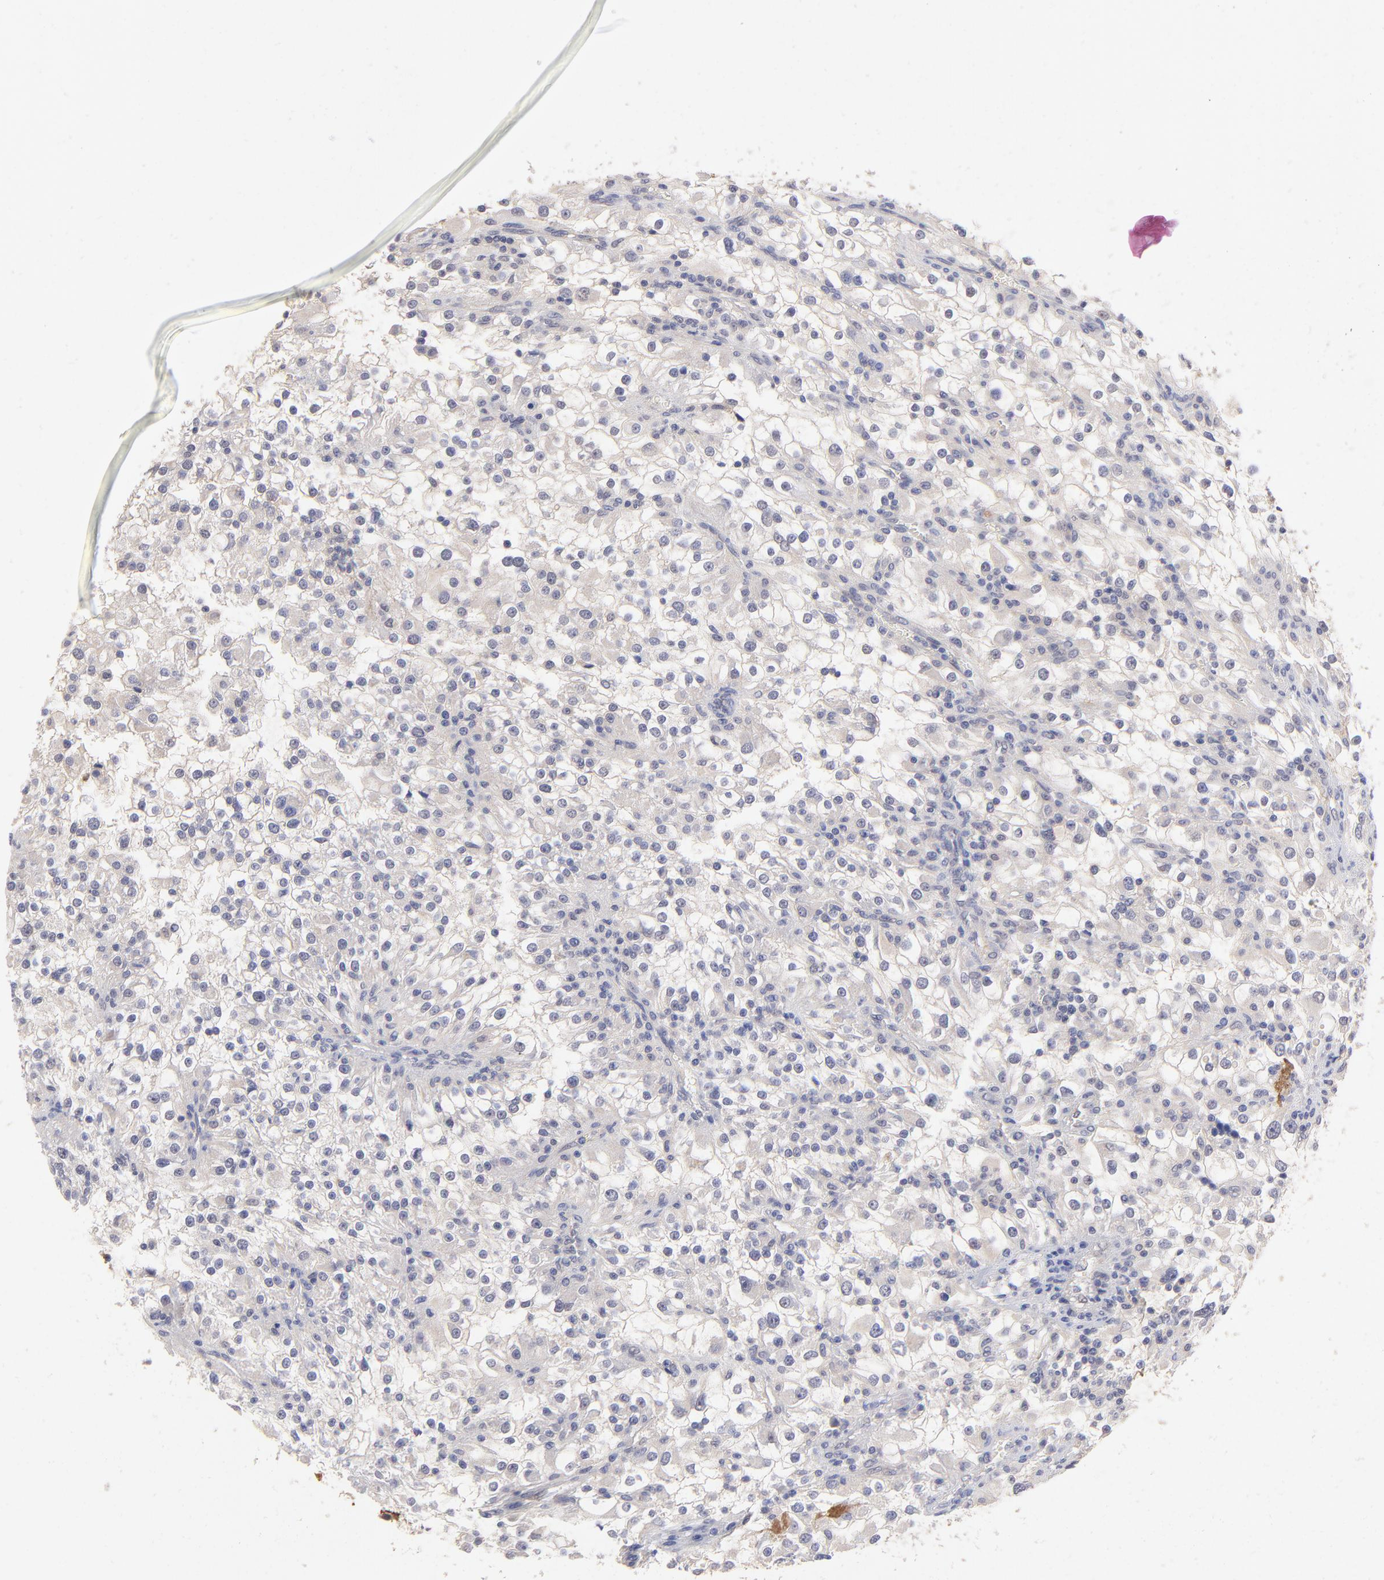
{"staining": {"intensity": "negative", "quantity": "none", "location": "none"}, "tissue": "renal cancer", "cell_type": "Tumor cells", "image_type": "cancer", "snomed": [{"axis": "morphology", "description": "Adenocarcinoma, NOS"}, {"axis": "topography", "description": "Kidney"}], "caption": "IHC micrograph of neoplastic tissue: adenocarcinoma (renal) stained with DAB exhibits no significant protein expression in tumor cells.", "gene": "PSMD14", "patient": {"sex": "female", "age": 52}}